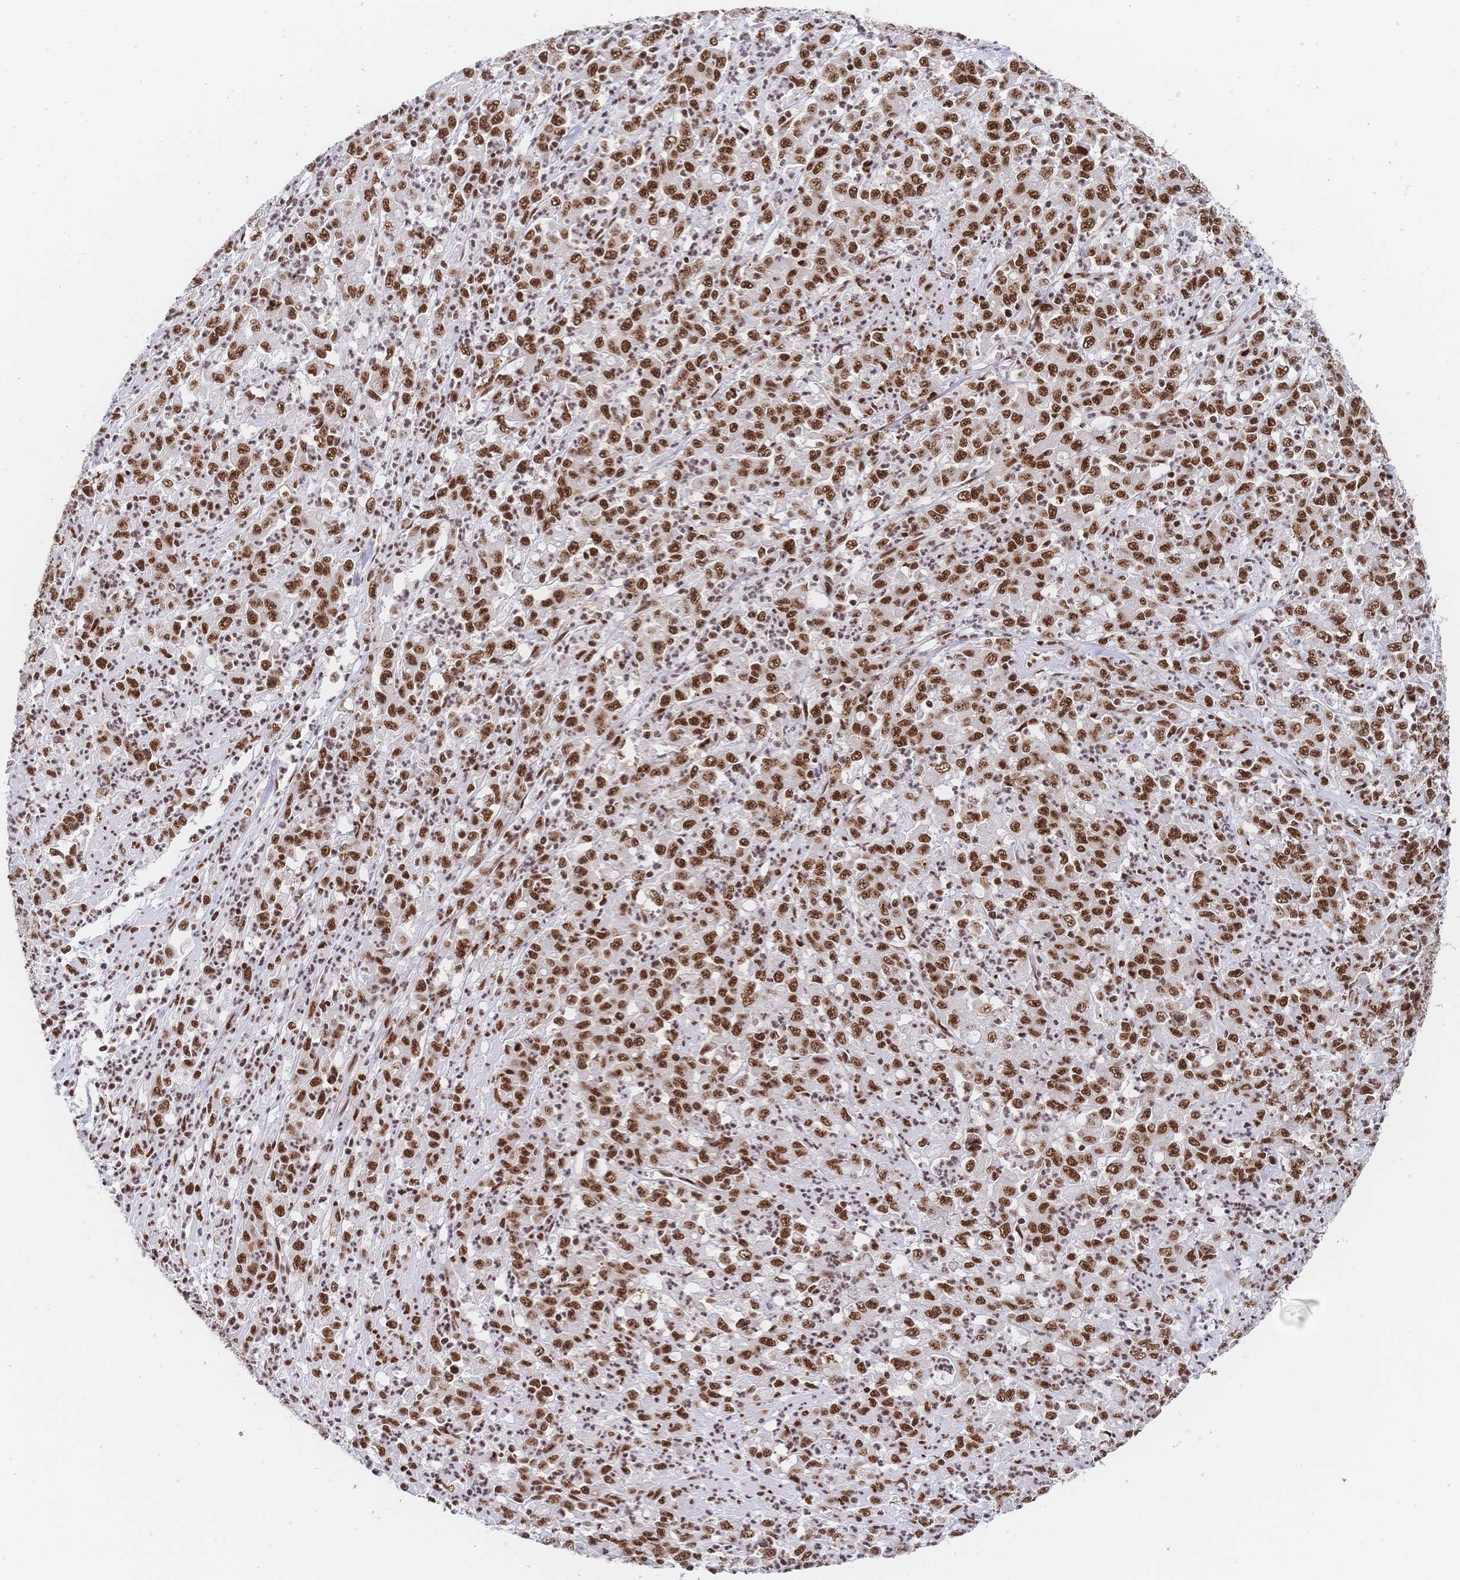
{"staining": {"intensity": "strong", "quantity": ">75%", "location": "nuclear"}, "tissue": "stomach cancer", "cell_type": "Tumor cells", "image_type": "cancer", "snomed": [{"axis": "morphology", "description": "Adenocarcinoma, NOS"}, {"axis": "topography", "description": "Stomach, lower"}], "caption": "DAB (3,3'-diaminobenzidine) immunohistochemical staining of stomach cancer (adenocarcinoma) exhibits strong nuclear protein expression in about >75% of tumor cells. (brown staining indicates protein expression, while blue staining denotes nuclei).", "gene": "SRSF1", "patient": {"sex": "female", "age": 71}}